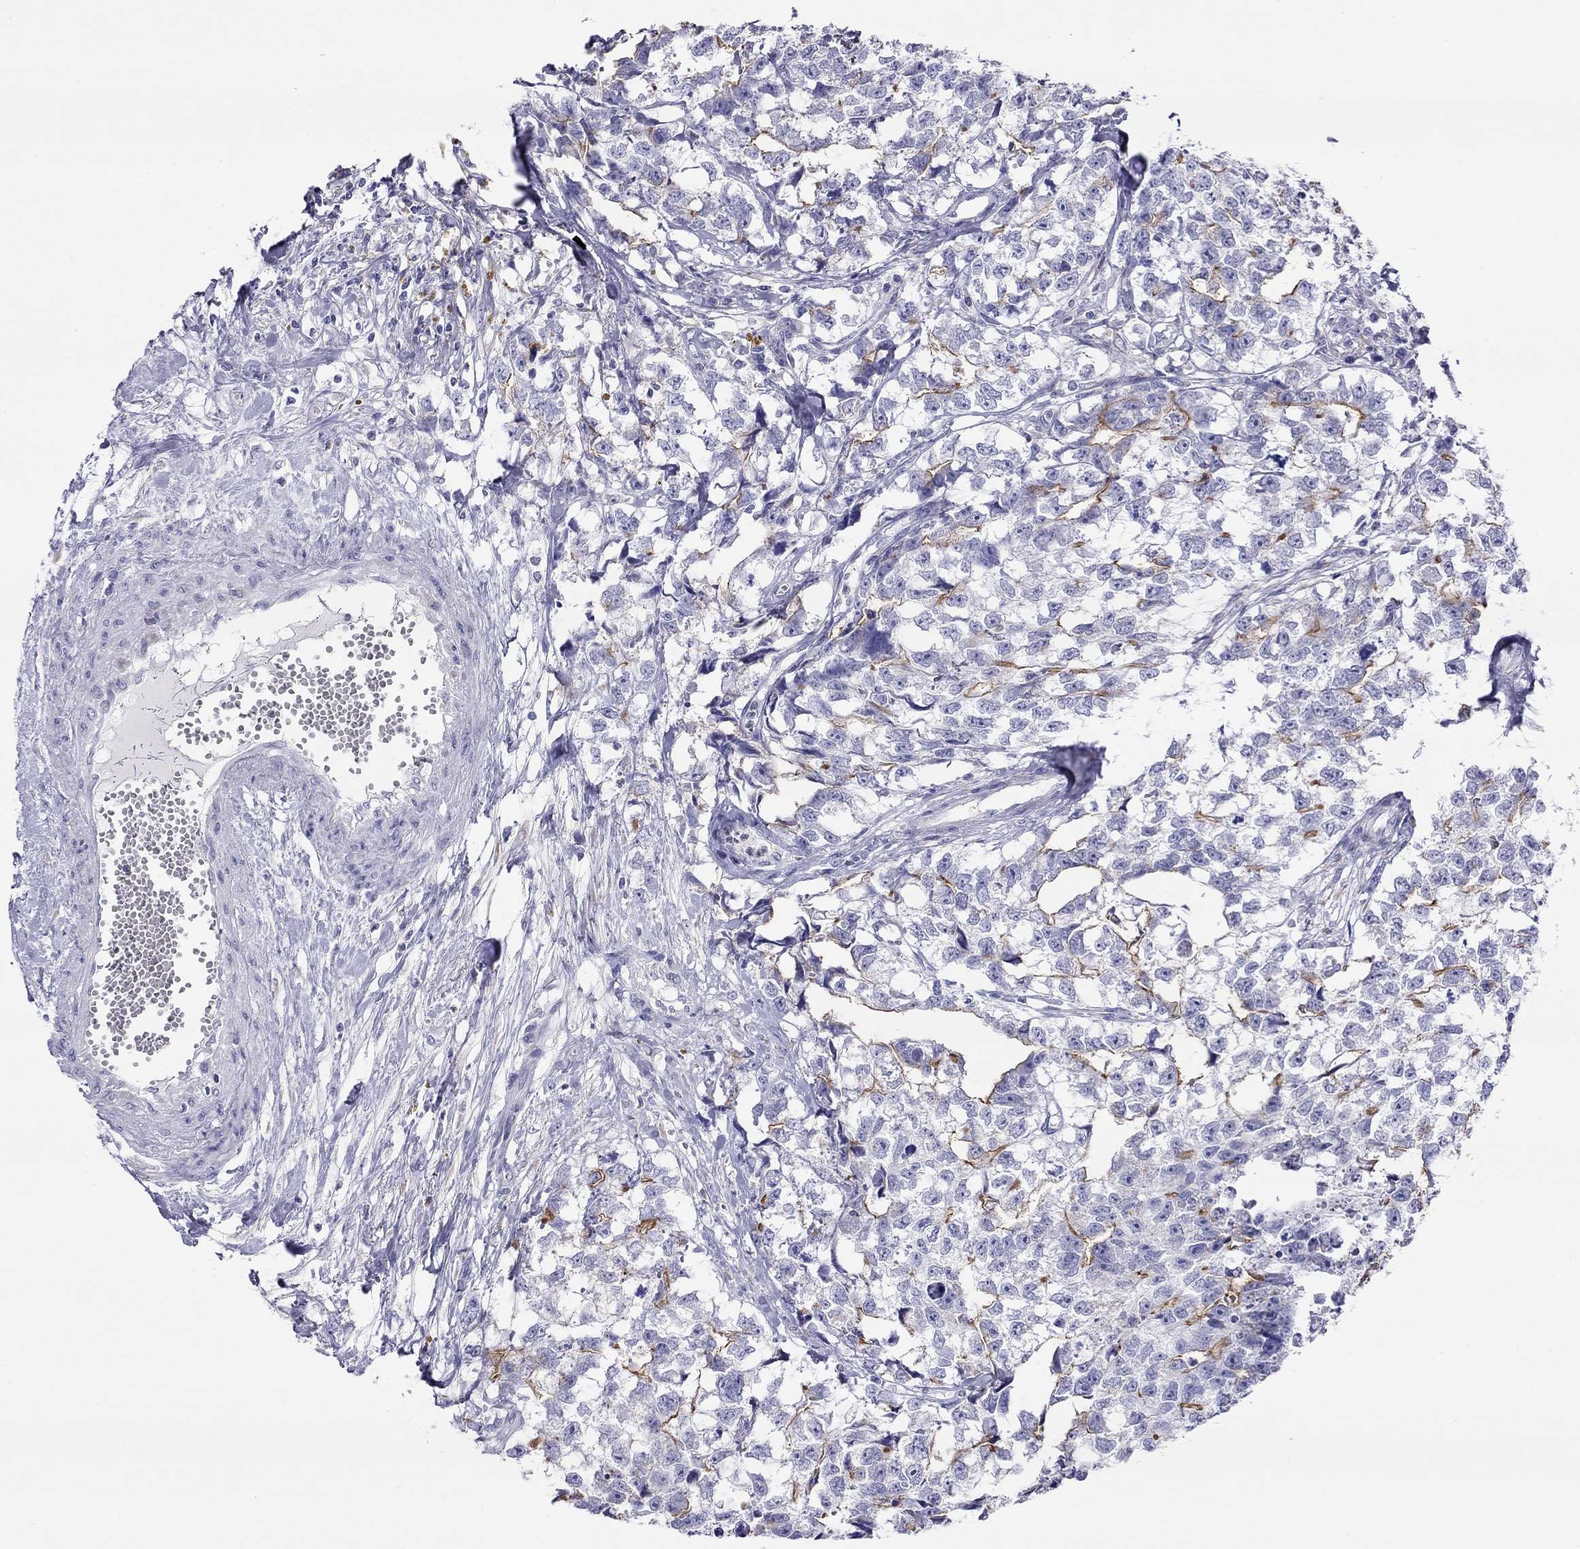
{"staining": {"intensity": "negative", "quantity": "none", "location": "none"}, "tissue": "testis cancer", "cell_type": "Tumor cells", "image_type": "cancer", "snomed": [{"axis": "morphology", "description": "Carcinoma, Embryonal, NOS"}, {"axis": "morphology", "description": "Teratoma, malignant, NOS"}, {"axis": "topography", "description": "Testis"}], "caption": "There is no significant expression in tumor cells of testis cancer (embryonal carcinoma).", "gene": "SLC46A2", "patient": {"sex": "male", "age": 44}}